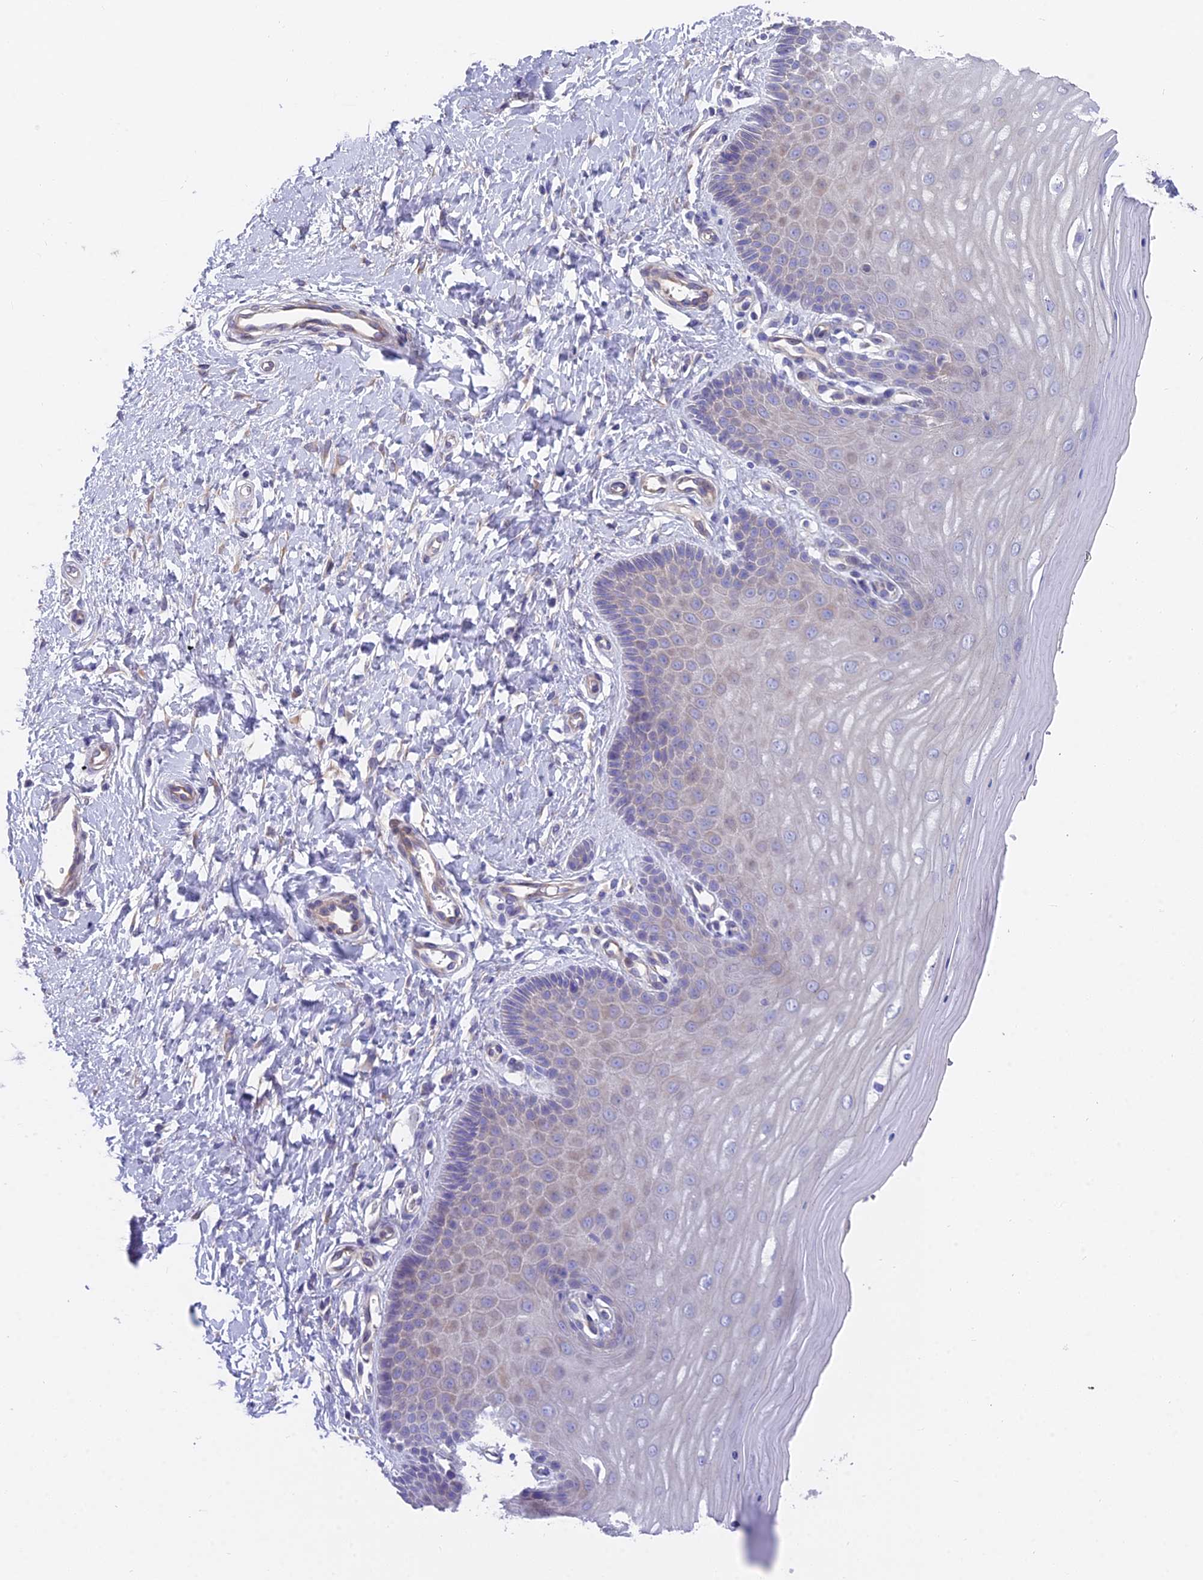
{"staining": {"intensity": "negative", "quantity": "none", "location": "none"}, "tissue": "cervix", "cell_type": "Glandular cells", "image_type": "normal", "snomed": [{"axis": "morphology", "description": "Normal tissue, NOS"}, {"axis": "topography", "description": "Cervix"}], "caption": "Human cervix stained for a protein using immunohistochemistry (IHC) displays no staining in glandular cells.", "gene": "FAM168B", "patient": {"sex": "female", "age": 55}}